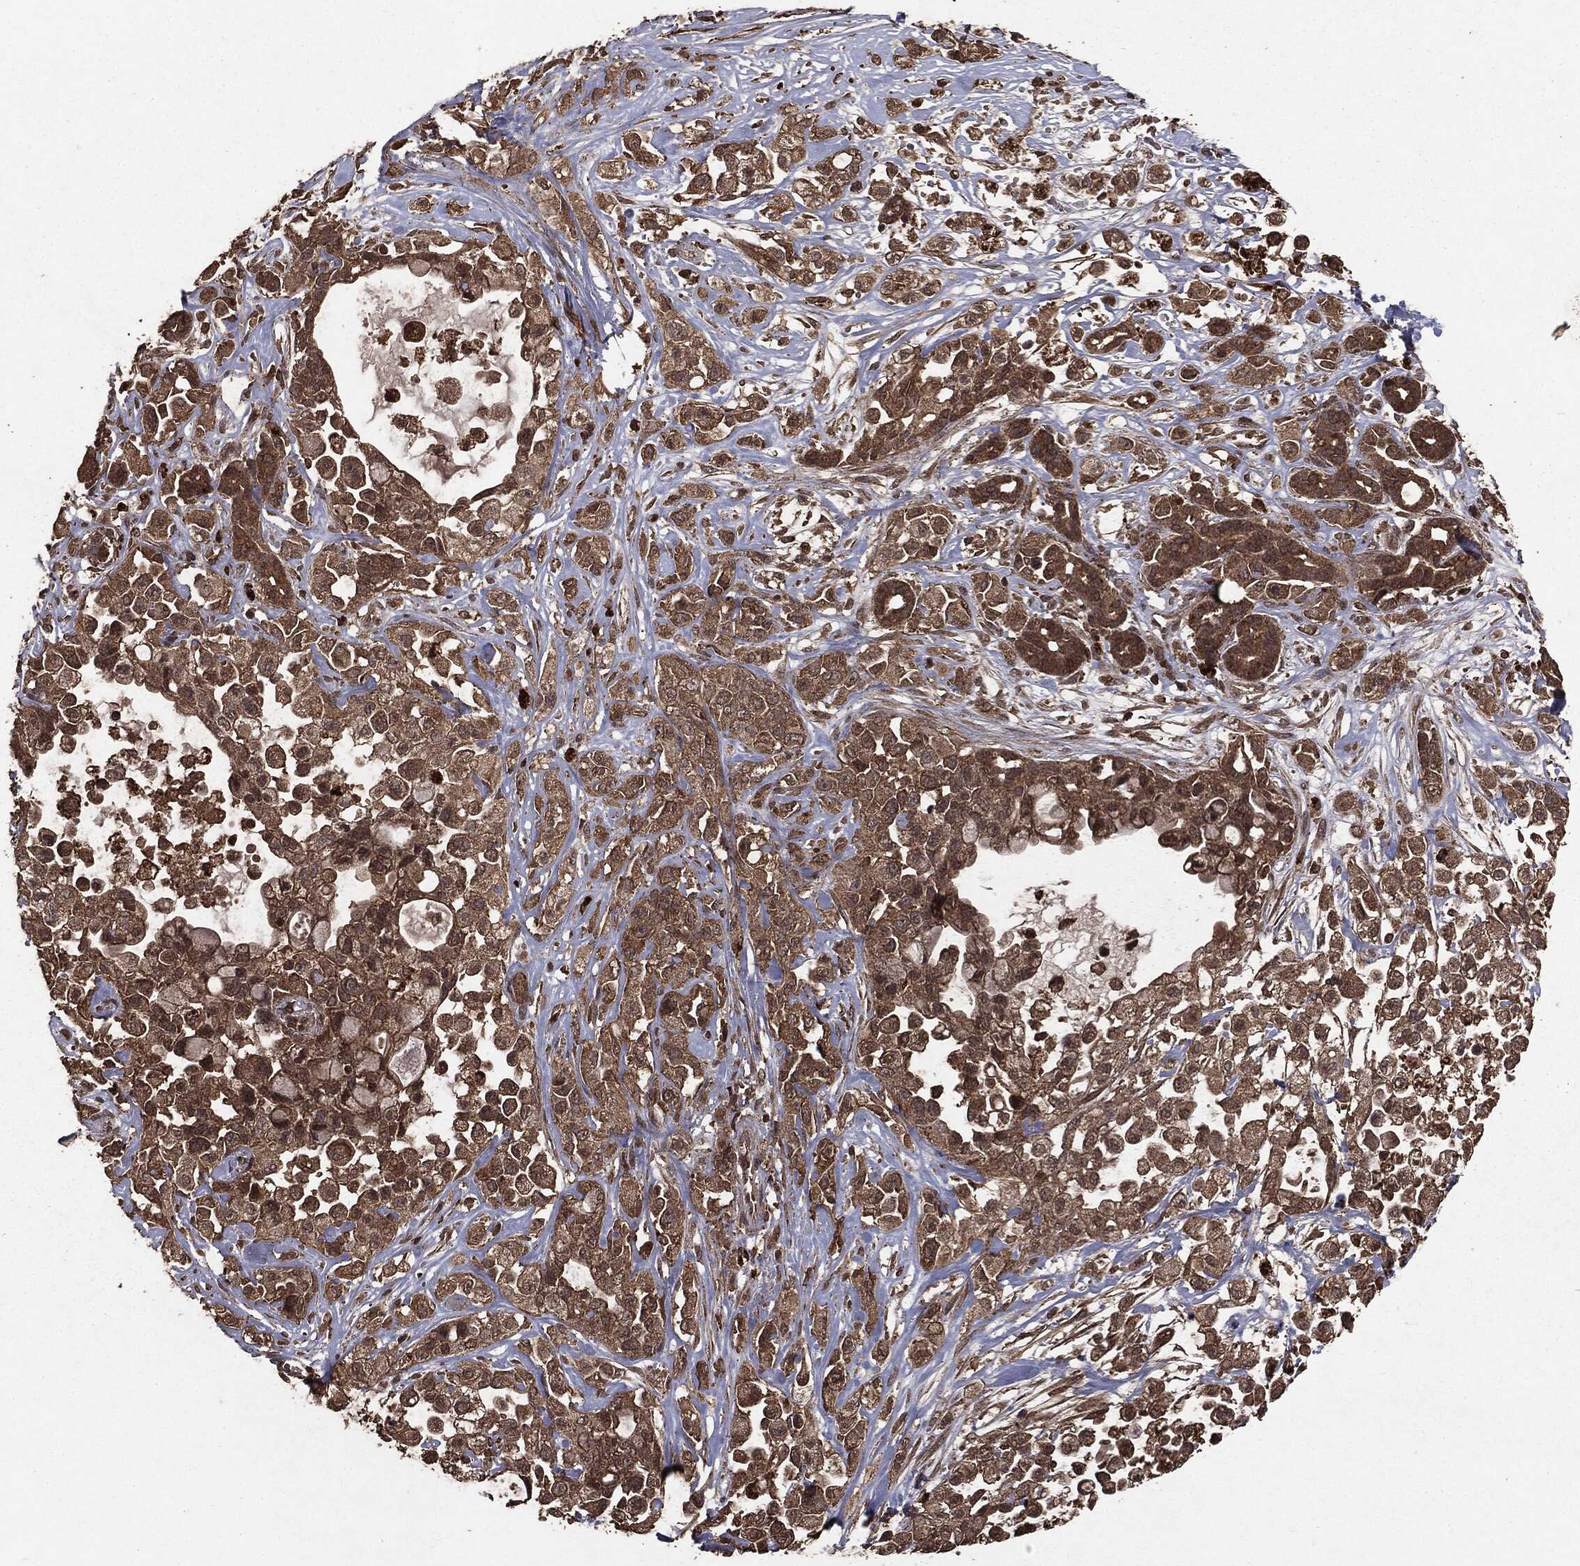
{"staining": {"intensity": "strong", "quantity": ">75%", "location": "cytoplasmic/membranous"}, "tissue": "pancreatic cancer", "cell_type": "Tumor cells", "image_type": "cancer", "snomed": [{"axis": "morphology", "description": "Adenocarcinoma, NOS"}, {"axis": "topography", "description": "Pancreas"}], "caption": "This micrograph reveals IHC staining of pancreatic cancer, with high strong cytoplasmic/membranous staining in about >75% of tumor cells.", "gene": "NME1", "patient": {"sex": "male", "age": 44}}